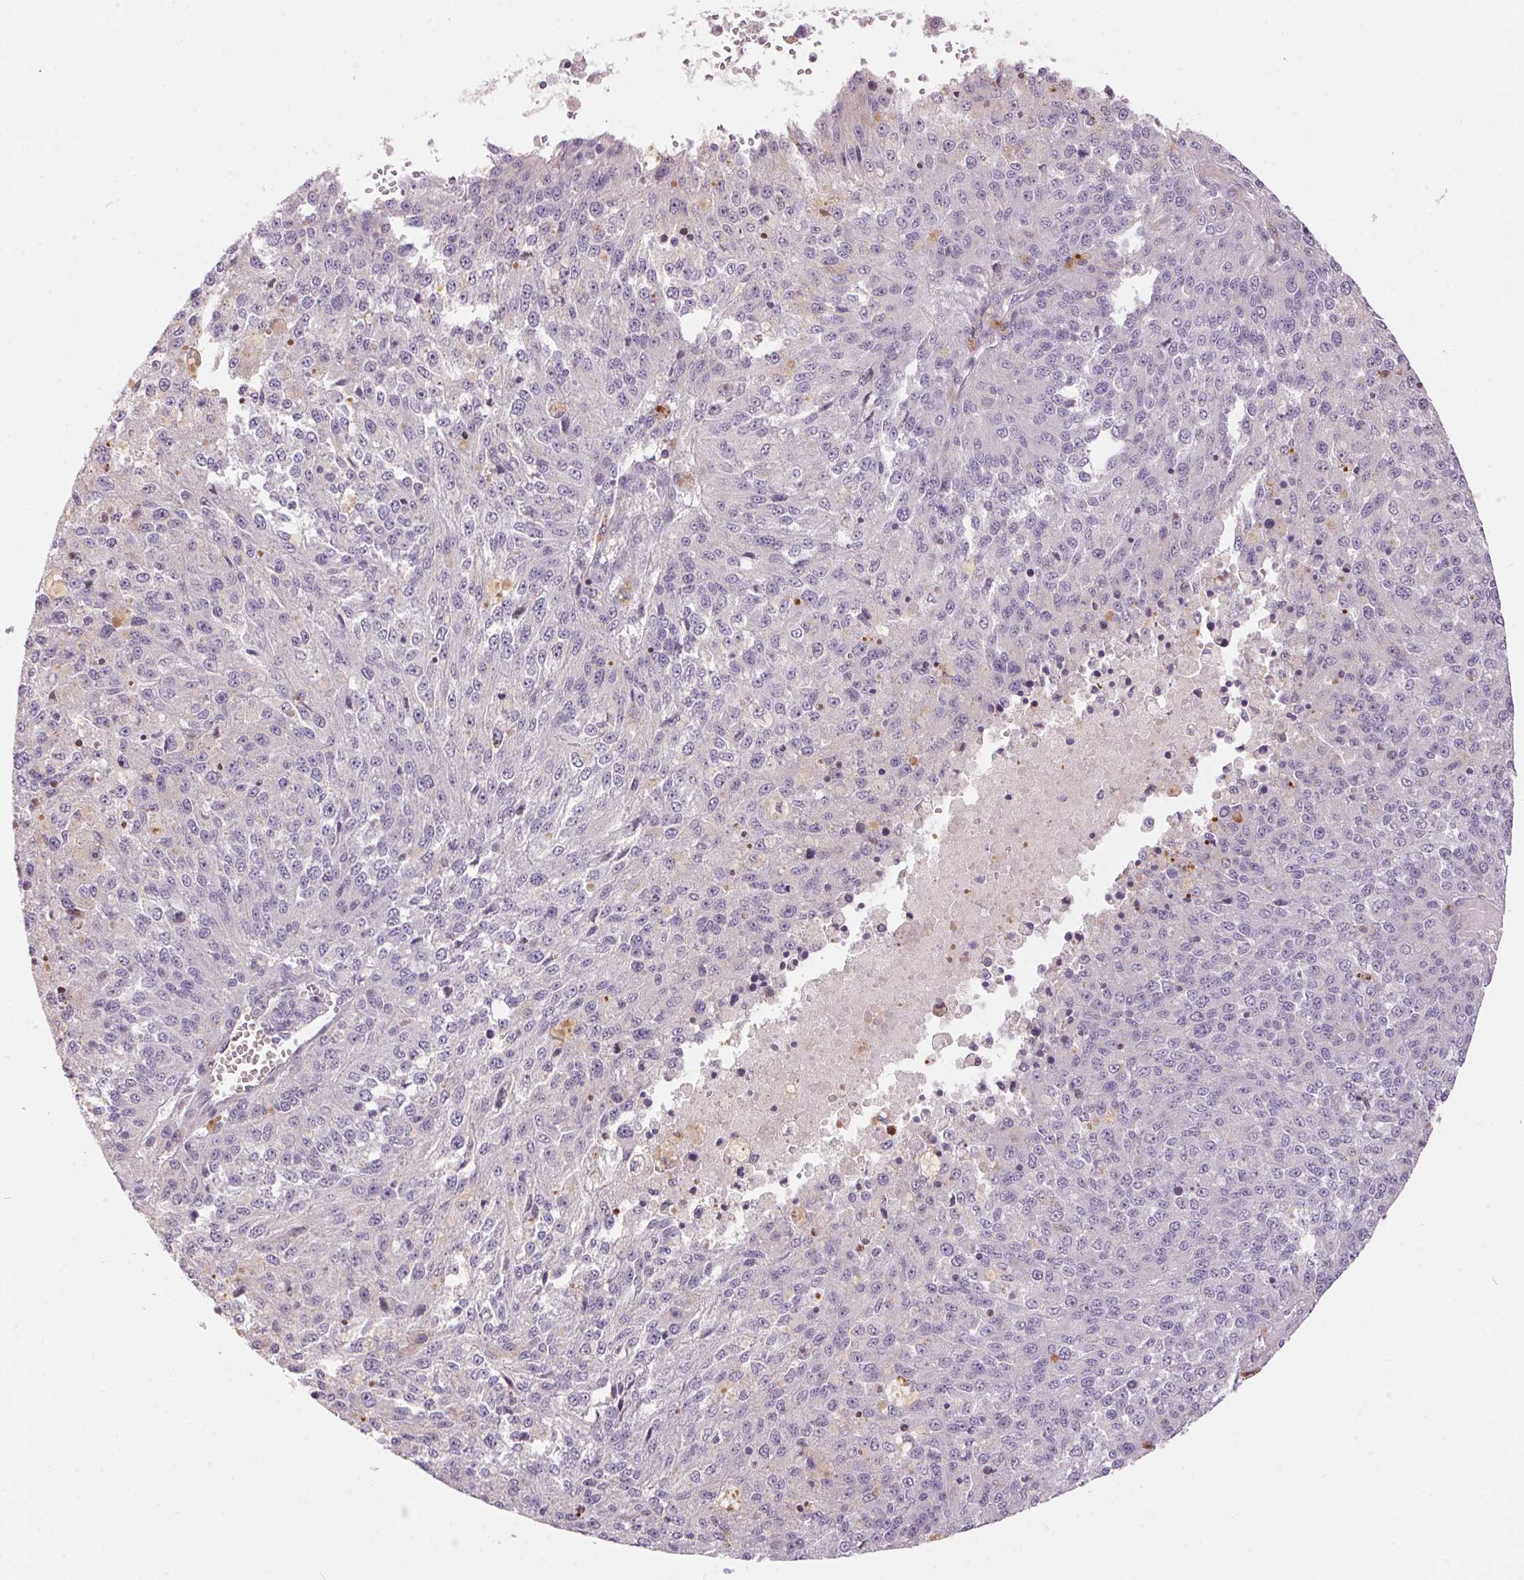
{"staining": {"intensity": "negative", "quantity": "none", "location": "none"}, "tissue": "melanoma", "cell_type": "Tumor cells", "image_type": "cancer", "snomed": [{"axis": "morphology", "description": "Malignant melanoma, Metastatic site"}, {"axis": "topography", "description": "Lymph node"}], "caption": "Immunohistochemistry (IHC) image of neoplastic tissue: melanoma stained with DAB demonstrates no significant protein staining in tumor cells. The staining is performed using DAB (3,3'-diaminobenzidine) brown chromogen with nuclei counter-stained in using hematoxylin.", "gene": "UNC13B", "patient": {"sex": "female", "age": 64}}